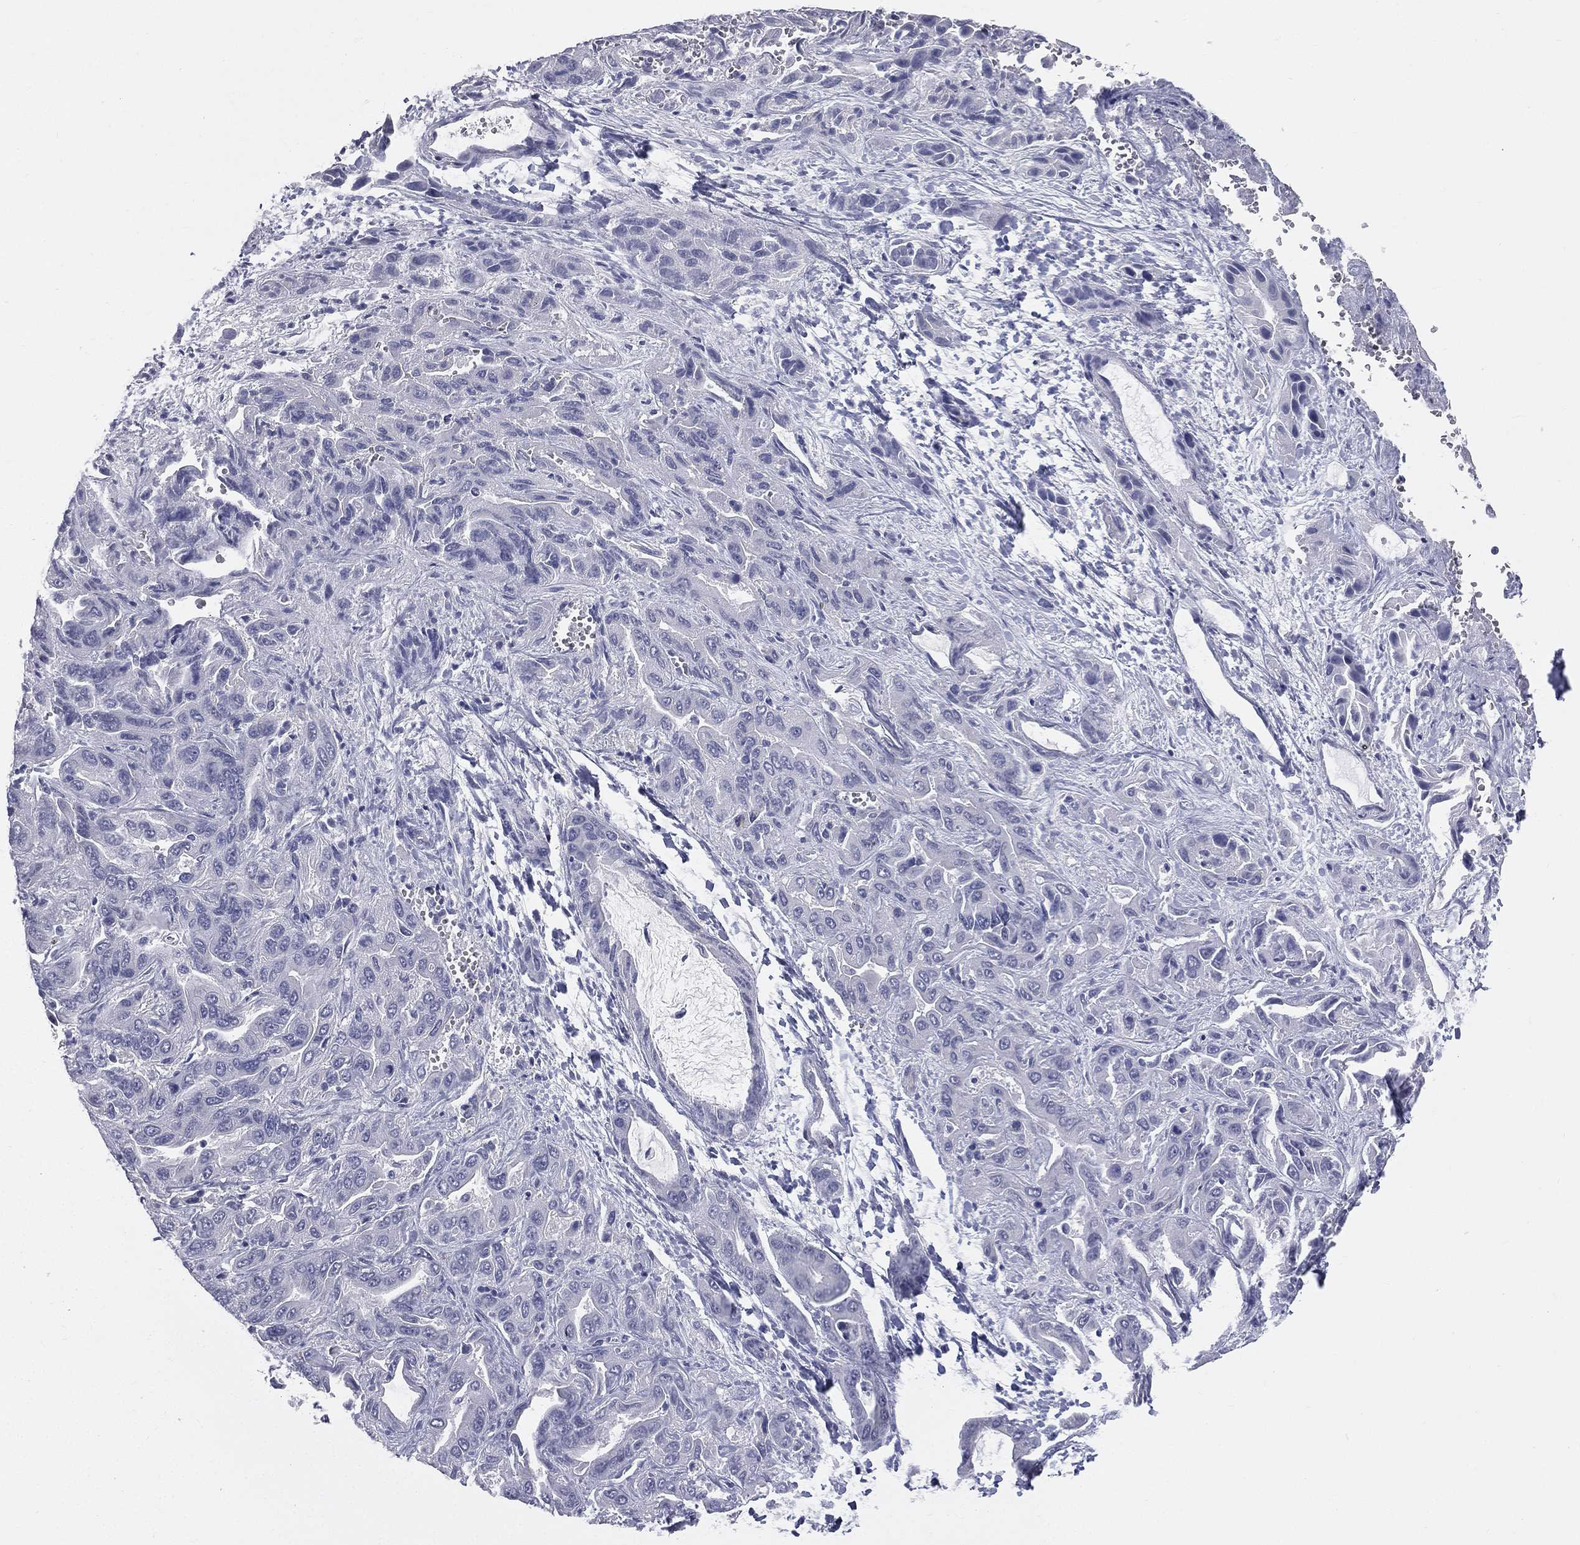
{"staining": {"intensity": "negative", "quantity": "none", "location": "none"}, "tissue": "liver cancer", "cell_type": "Tumor cells", "image_type": "cancer", "snomed": [{"axis": "morphology", "description": "Cholangiocarcinoma"}, {"axis": "topography", "description": "Liver"}], "caption": "IHC micrograph of human liver cholangiocarcinoma stained for a protein (brown), which shows no positivity in tumor cells. (Brightfield microscopy of DAB immunohistochemistry (IHC) at high magnification).", "gene": "STK31", "patient": {"sex": "female", "age": 52}}